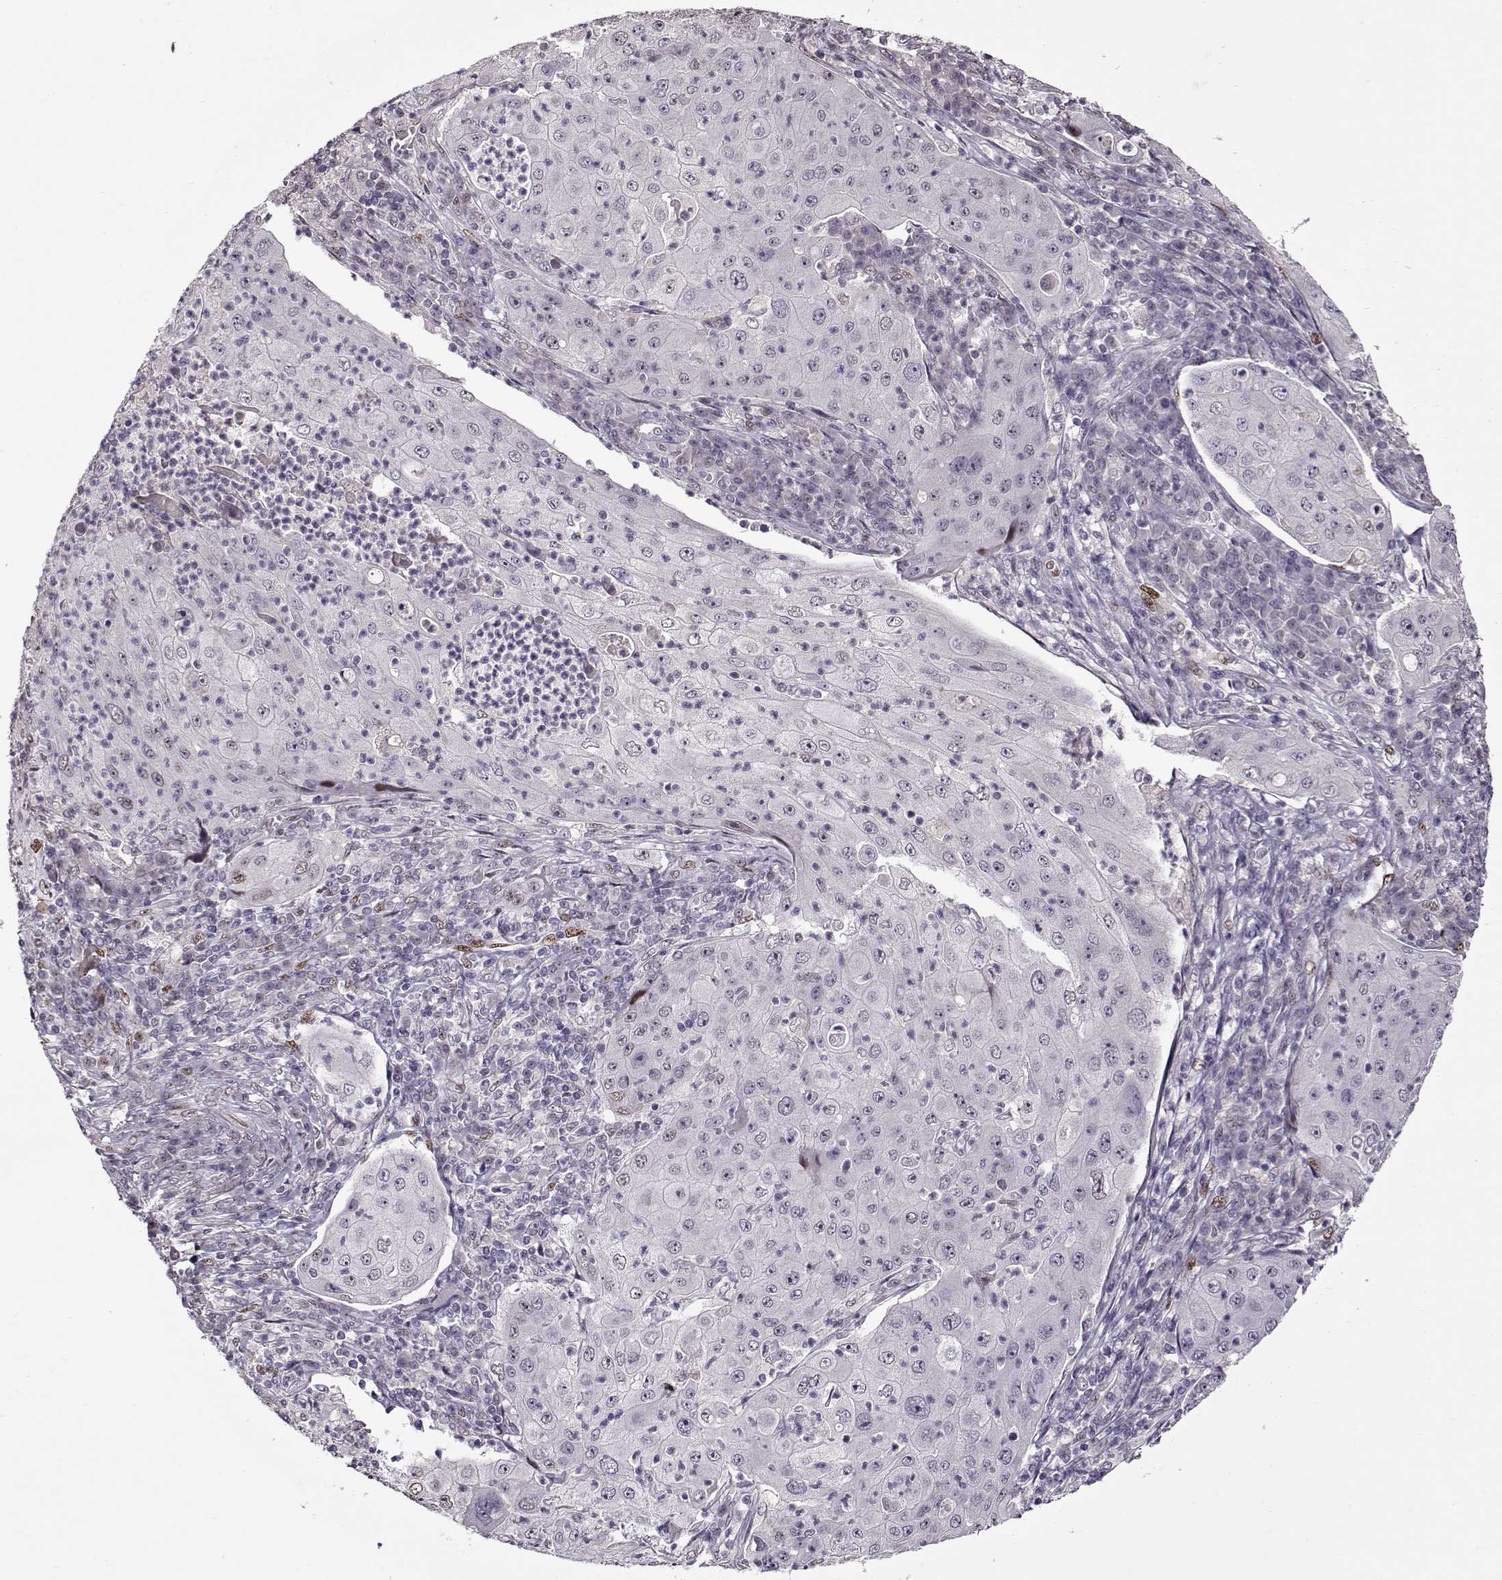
{"staining": {"intensity": "negative", "quantity": "none", "location": "none"}, "tissue": "lung cancer", "cell_type": "Tumor cells", "image_type": "cancer", "snomed": [{"axis": "morphology", "description": "Squamous cell carcinoma, NOS"}, {"axis": "topography", "description": "Lung"}], "caption": "Tumor cells are negative for protein expression in human lung squamous cell carcinoma.", "gene": "PRMT8", "patient": {"sex": "female", "age": 59}}